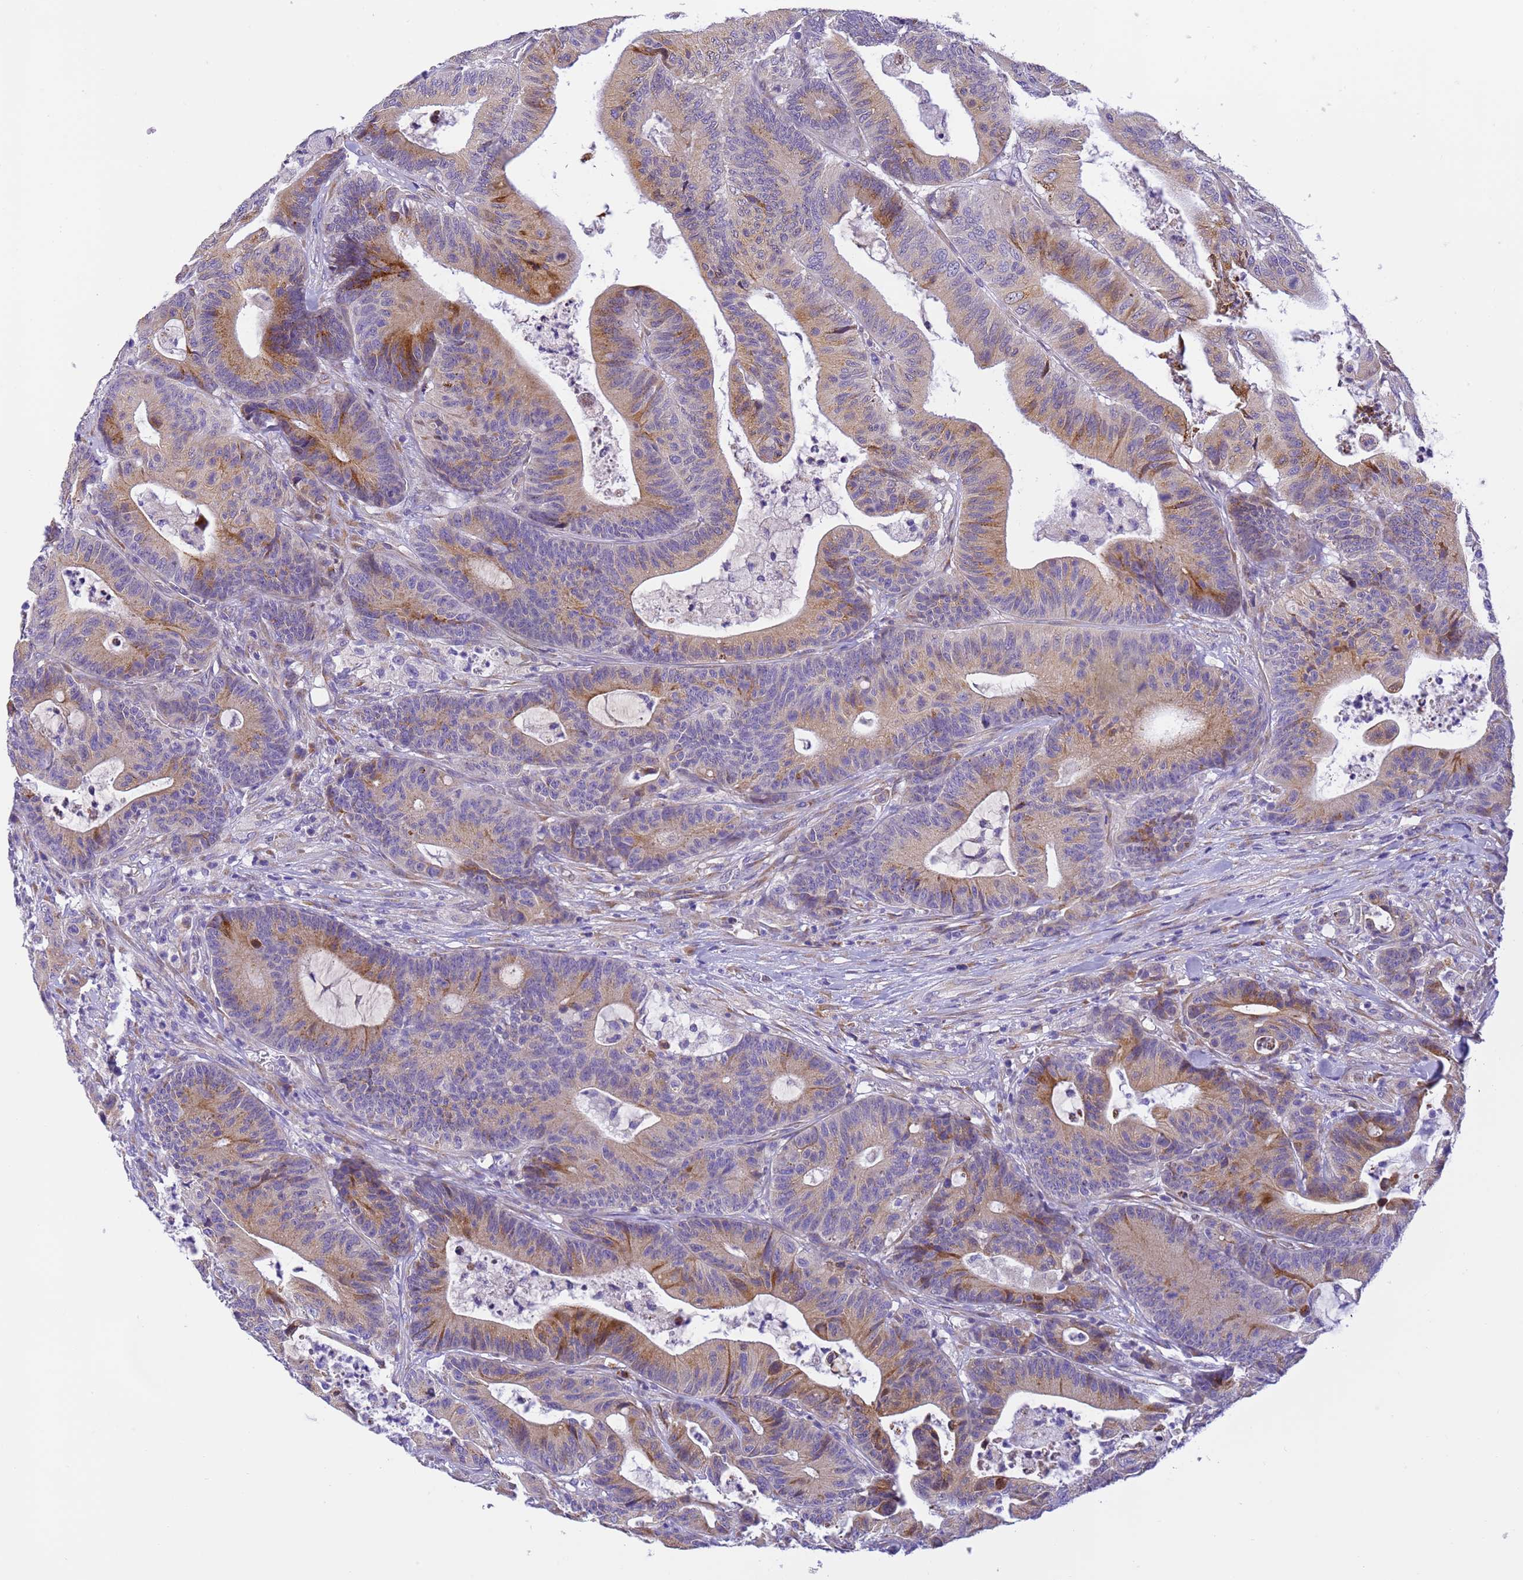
{"staining": {"intensity": "moderate", "quantity": ">75%", "location": "cytoplasmic/membranous"}, "tissue": "colorectal cancer", "cell_type": "Tumor cells", "image_type": "cancer", "snomed": [{"axis": "morphology", "description": "Adenocarcinoma, NOS"}, {"axis": "topography", "description": "Colon"}], "caption": "Tumor cells show moderate cytoplasmic/membranous expression in about >75% of cells in colorectal cancer (adenocarcinoma).", "gene": "RHBDD3", "patient": {"sex": "female", "age": 84}}